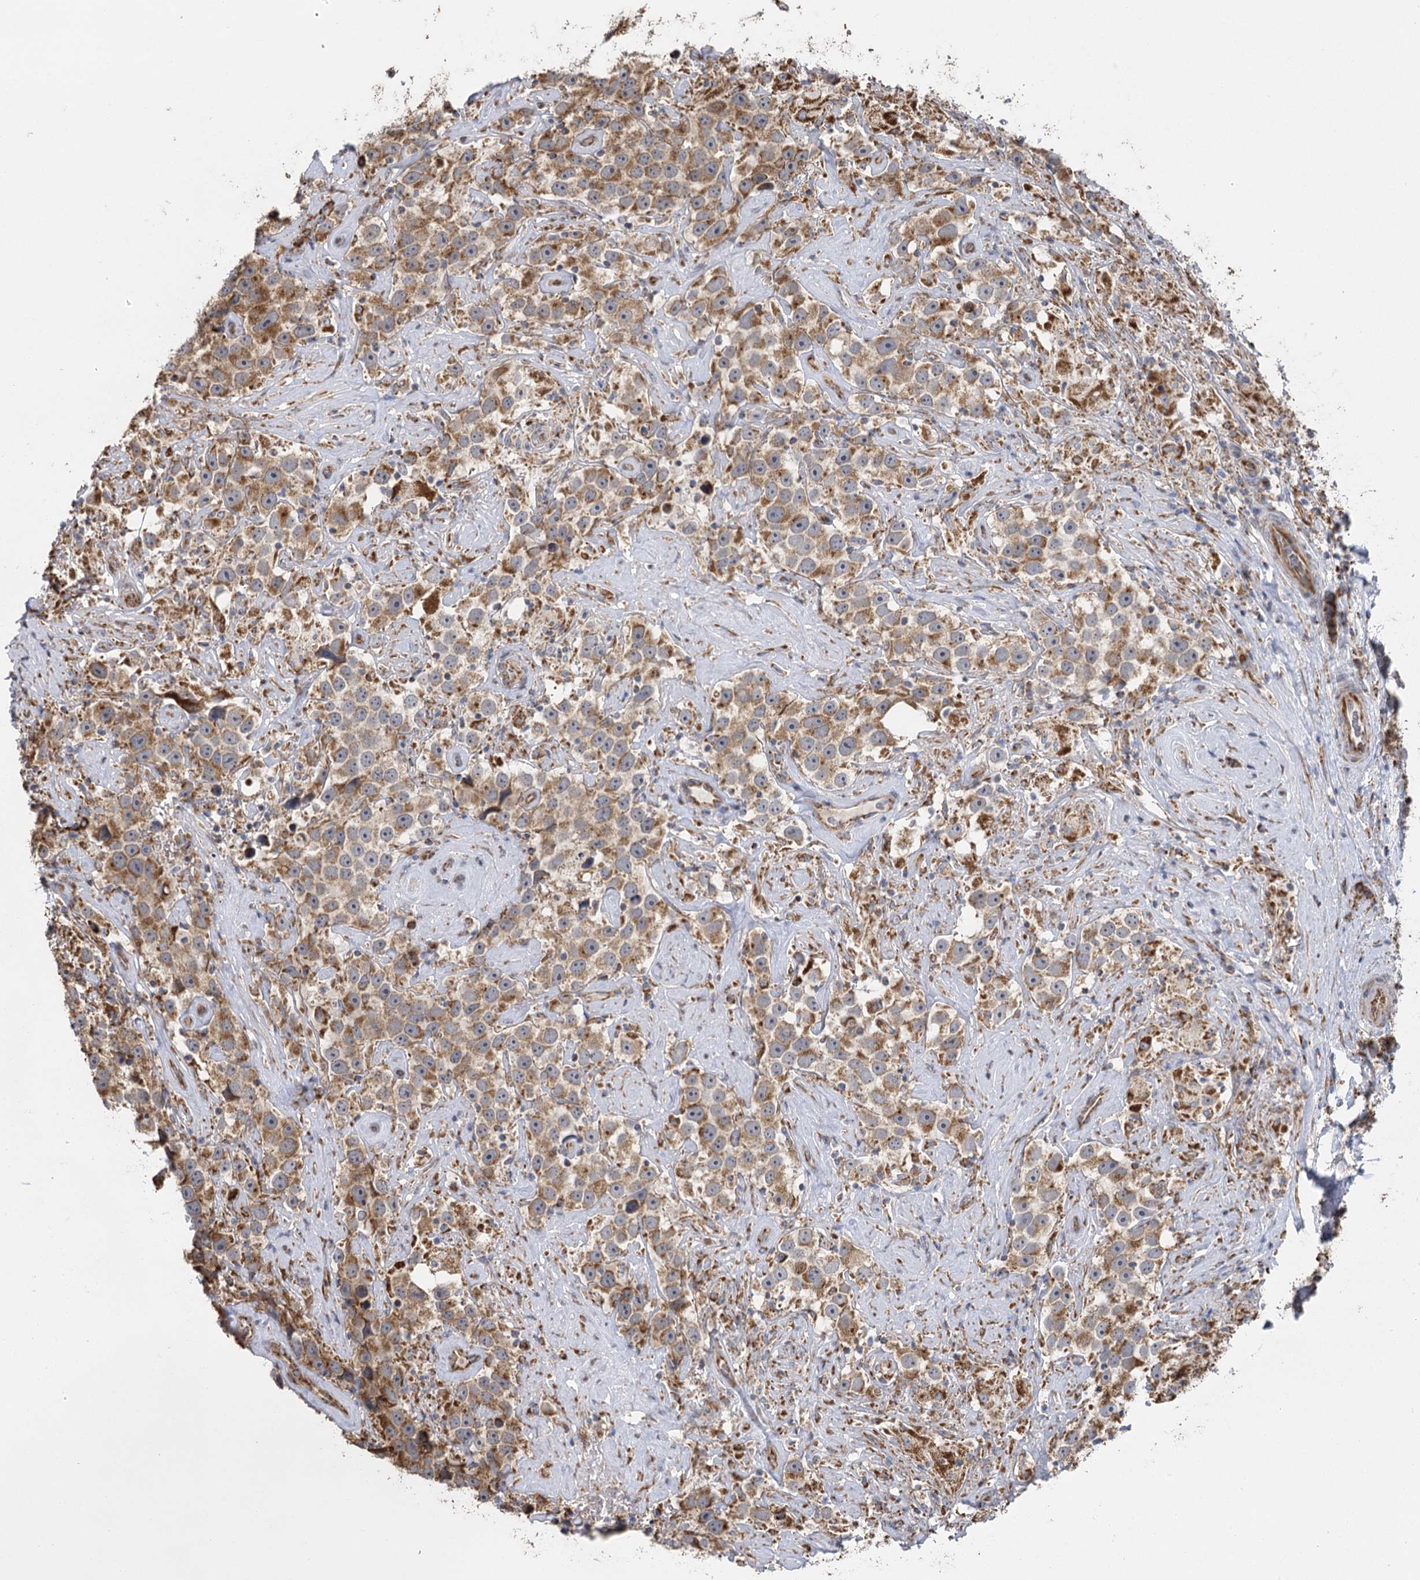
{"staining": {"intensity": "moderate", "quantity": ">75%", "location": "cytoplasmic/membranous"}, "tissue": "testis cancer", "cell_type": "Tumor cells", "image_type": "cancer", "snomed": [{"axis": "morphology", "description": "Seminoma, NOS"}, {"axis": "topography", "description": "Testis"}], "caption": "This photomicrograph reveals immunohistochemistry (IHC) staining of testis seminoma, with medium moderate cytoplasmic/membranous expression in about >75% of tumor cells.", "gene": "IL11RA", "patient": {"sex": "male", "age": 49}}